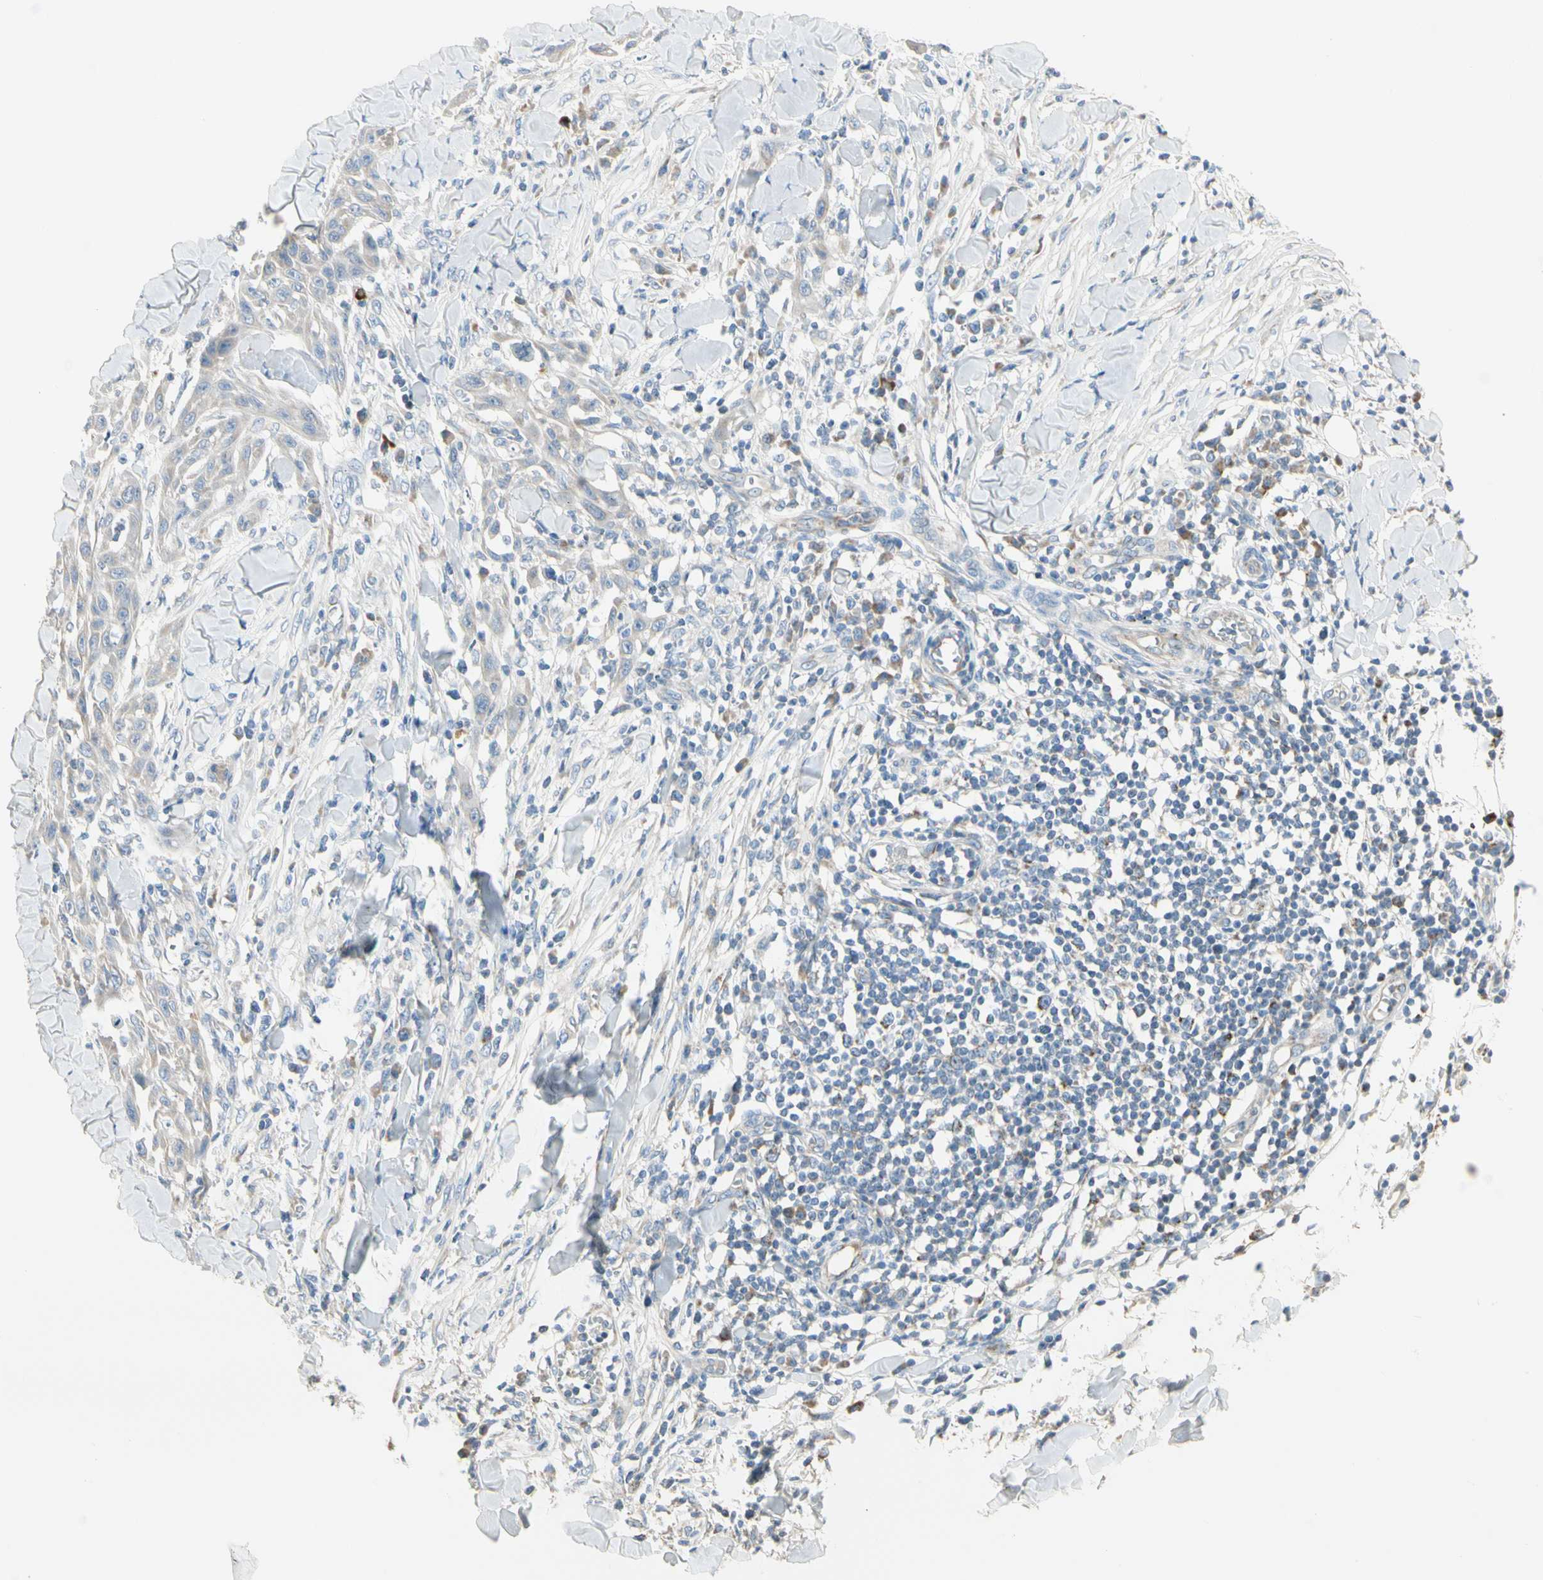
{"staining": {"intensity": "negative", "quantity": "none", "location": "none"}, "tissue": "skin cancer", "cell_type": "Tumor cells", "image_type": "cancer", "snomed": [{"axis": "morphology", "description": "Squamous cell carcinoma, NOS"}, {"axis": "topography", "description": "Skin"}], "caption": "Immunohistochemistry micrograph of human skin squamous cell carcinoma stained for a protein (brown), which displays no staining in tumor cells.", "gene": "ALDH18A1", "patient": {"sex": "male", "age": 24}}